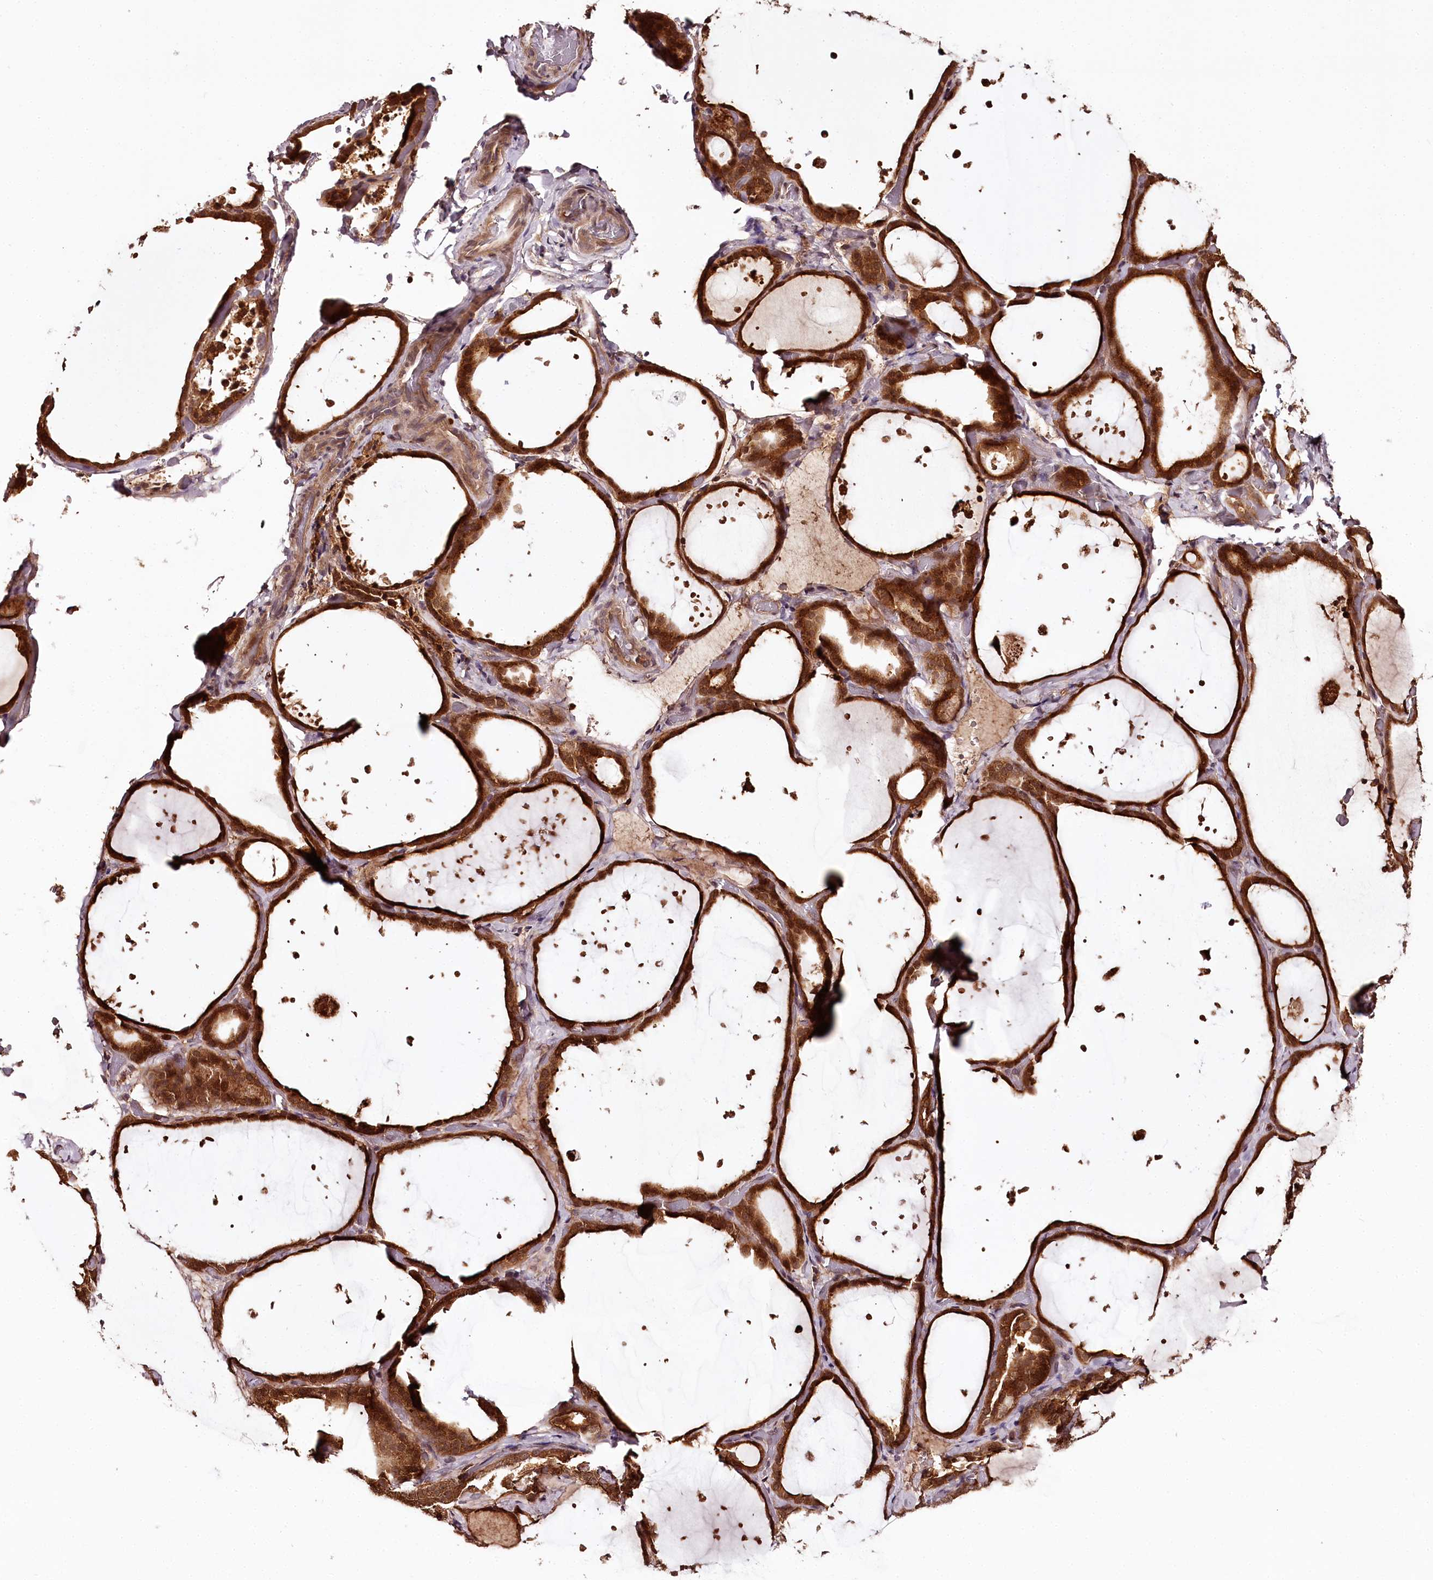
{"staining": {"intensity": "strong", "quantity": ">75%", "location": "cytoplasmic/membranous"}, "tissue": "thyroid gland", "cell_type": "Glandular cells", "image_type": "normal", "snomed": [{"axis": "morphology", "description": "Normal tissue, NOS"}, {"axis": "topography", "description": "Thyroid gland"}], "caption": "DAB immunohistochemical staining of benign human thyroid gland demonstrates strong cytoplasmic/membranous protein positivity in approximately >75% of glandular cells.", "gene": "TTC12", "patient": {"sex": "female", "age": 44}}